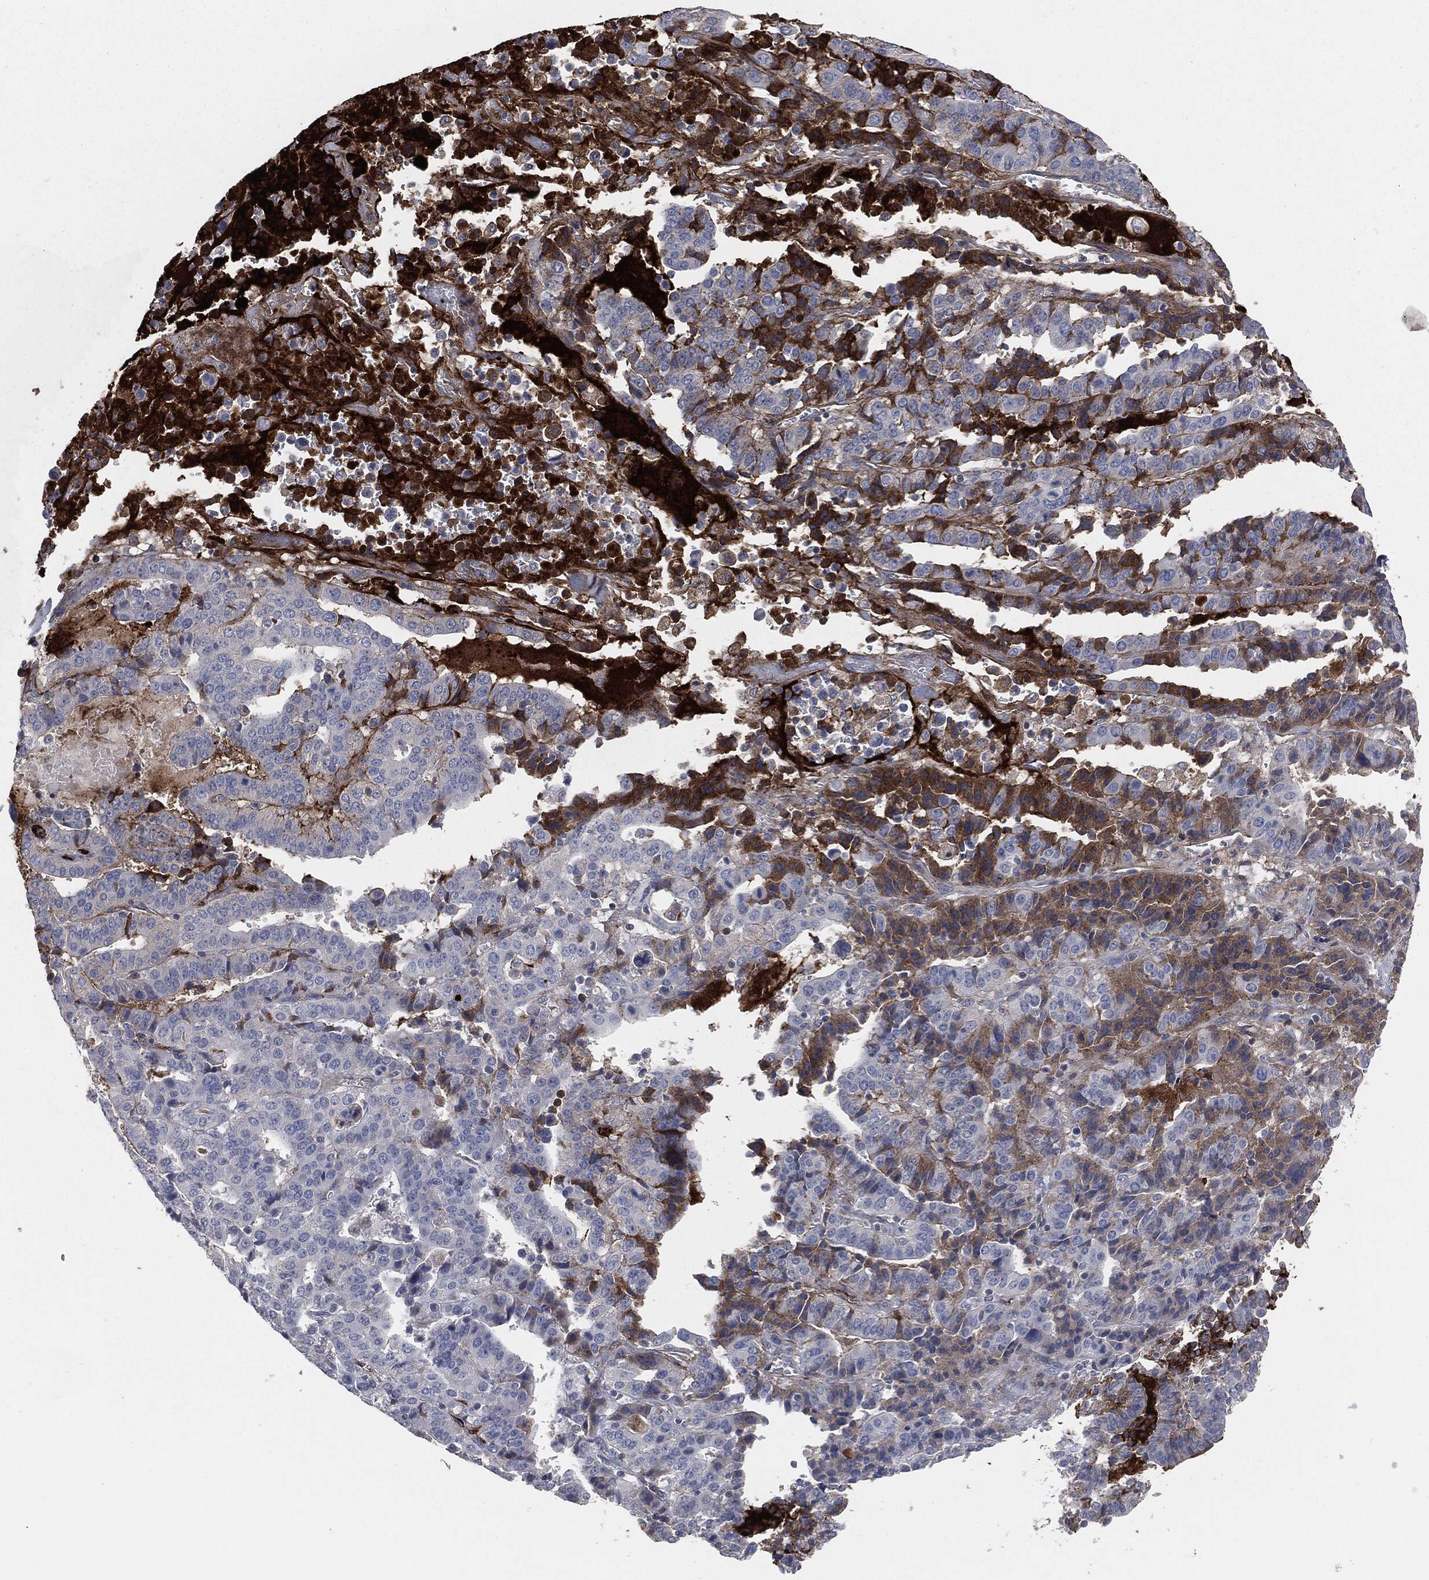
{"staining": {"intensity": "moderate", "quantity": "<25%", "location": "cytoplasmic/membranous"}, "tissue": "stomach cancer", "cell_type": "Tumor cells", "image_type": "cancer", "snomed": [{"axis": "morphology", "description": "Adenocarcinoma, NOS"}, {"axis": "topography", "description": "Stomach"}], "caption": "Immunohistochemical staining of human stomach cancer (adenocarcinoma) demonstrates moderate cytoplasmic/membranous protein staining in about <25% of tumor cells.", "gene": "APOB", "patient": {"sex": "male", "age": 48}}